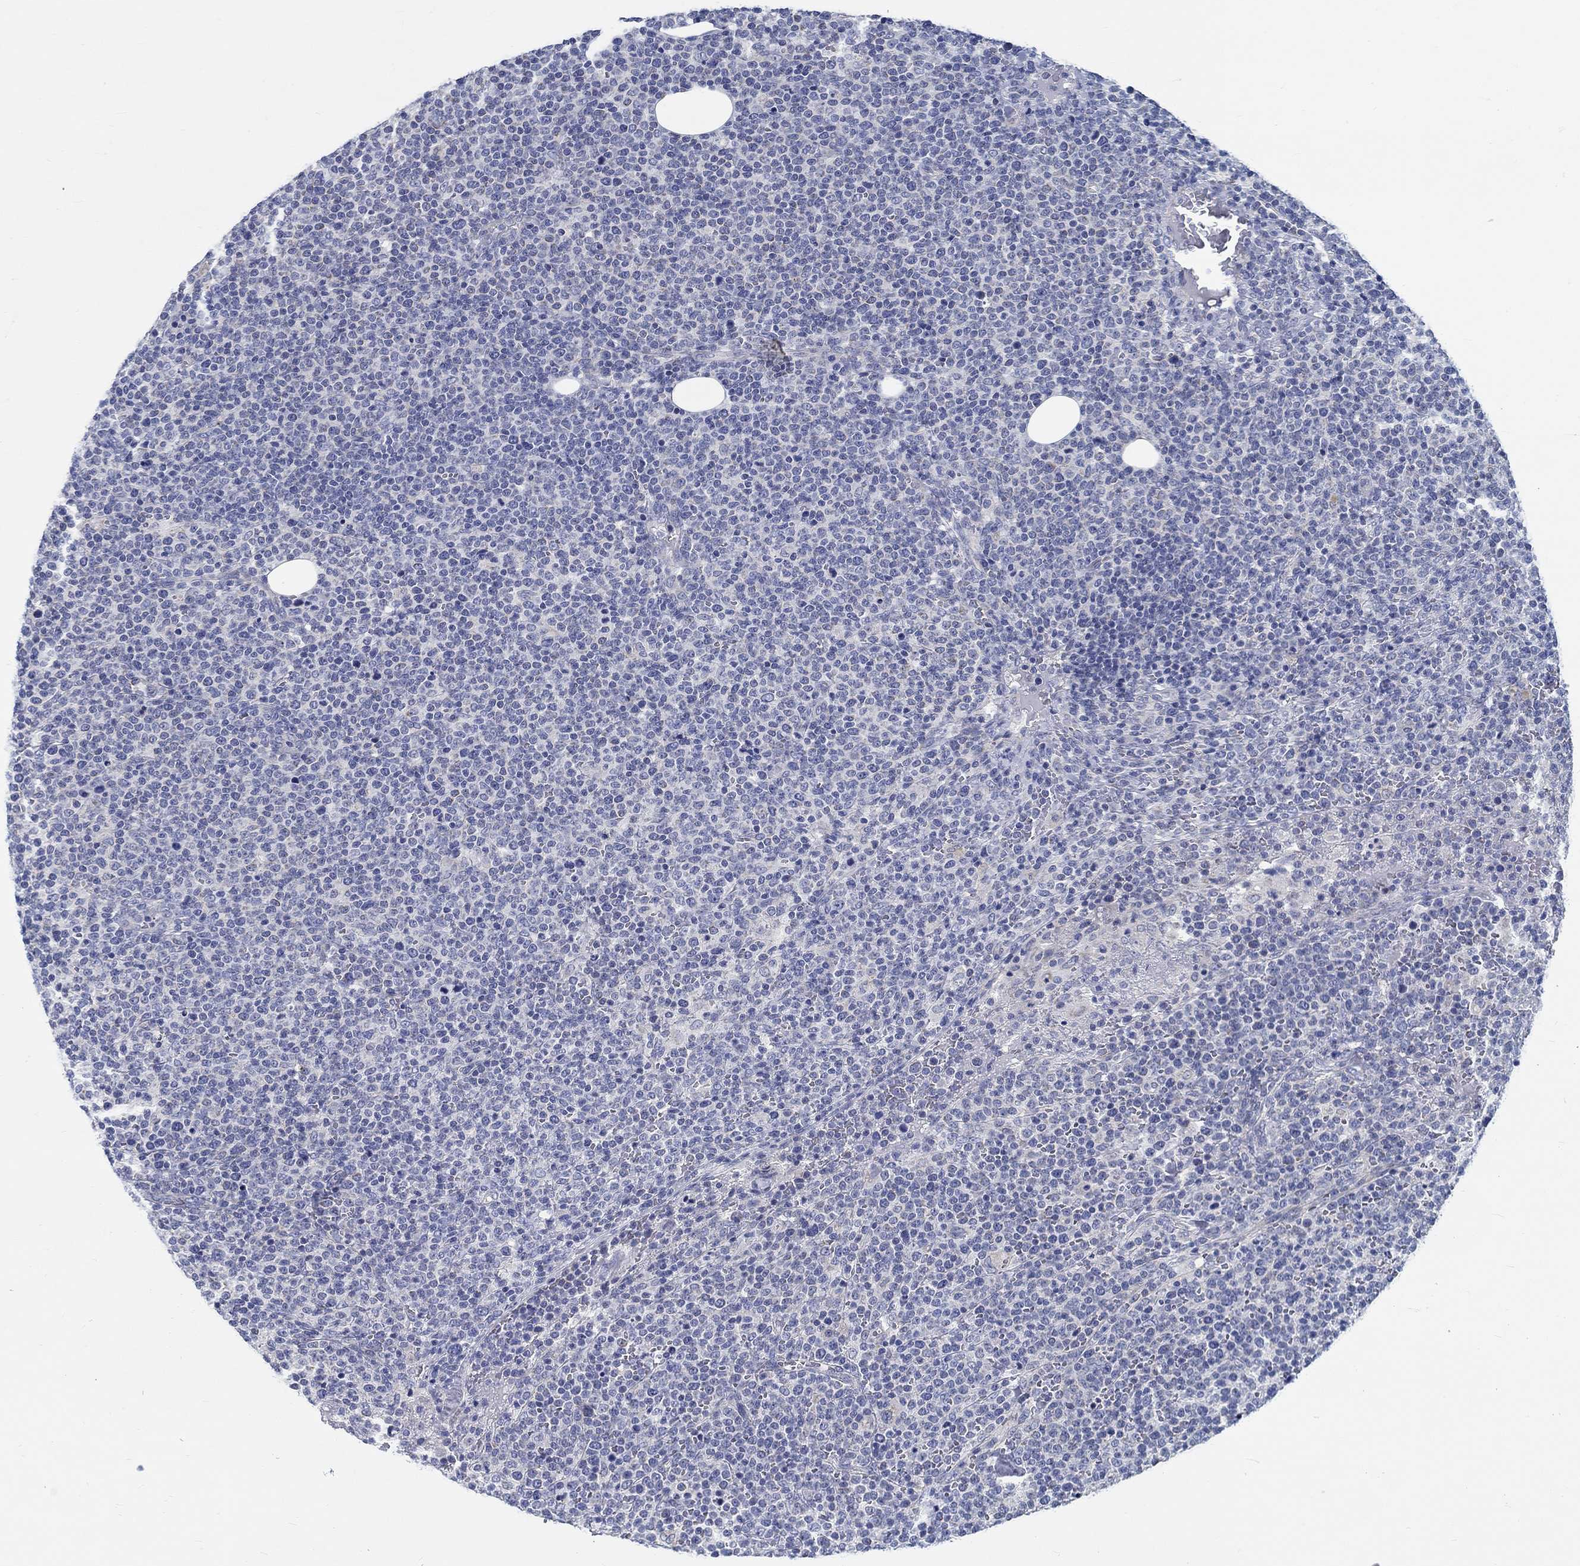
{"staining": {"intensity": "negative", "quantity": "none", "location": "none"}, "tissue": "lymphoma", "cell_type": "Tumor cells", "image_type": "cancer", "snomed": [{"axis": "morphology", "description": "Malignant lymphoma, non-Hodgkin's type, High grade"}, {"axis": "topography", "description": "Lymph node"}], "caption": "Tumor cells are negative for brown protein staining in malignant lymphoma, non-Hodgkin's type (high-grade). Brightfield microscopy of immunohistochemistry stained with DAB (3,3'-diaminobenzidine) (brown) and hematoxylin (blue), captured at high magnification.", "gene": "MYBPC1", "patient": {"sex": "male", "age": 61}}